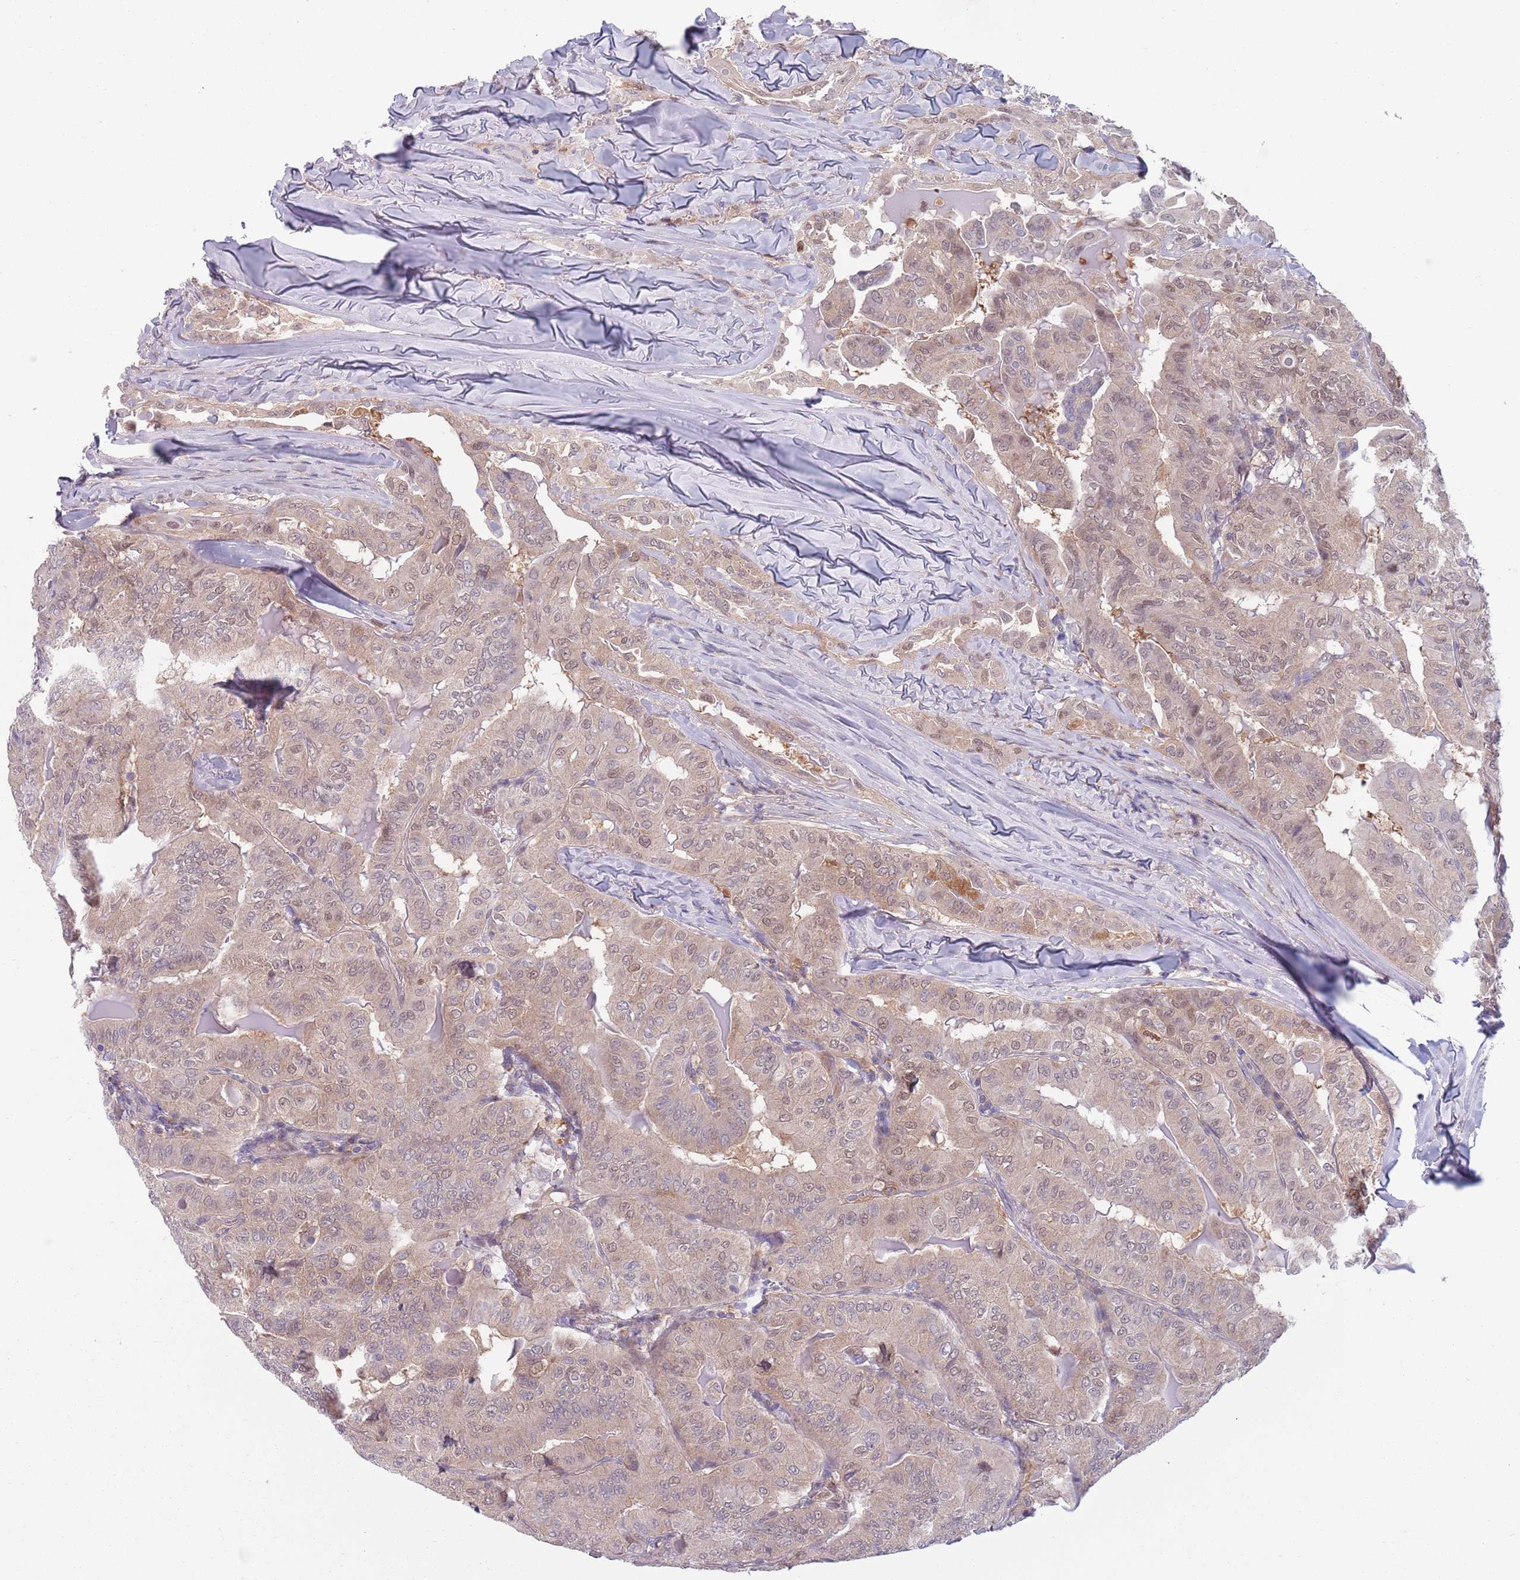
{"staining": {"intensity": "weak", "quantity": "25%-75%", "location": "cytoplasmic/membranous,nuclear"}, "tissue": "thyroid cancer", "cell_type": "Tumor cells", "image_type": "cancer", "snomed": [{"axis": "morphology", "description": "Papillary adenocarcinoma, NOS"}, {"axis": "topography", "description": "Thyroid gland"}], "caption": "Immunohistochemistry (IHC) image of neoplastic tissue: human papillary adenocarcinoma (thyroid) stained using IHC exhibits low levels of weak protein expression localized specifically in the cytoplasmic/membranous and nuclear of tumor cells, appearing as a cytoplasmic/membranous and nuclear brown color.", "gene": "CLNS1A", "patient": {"sex": "female", "age": 68}}